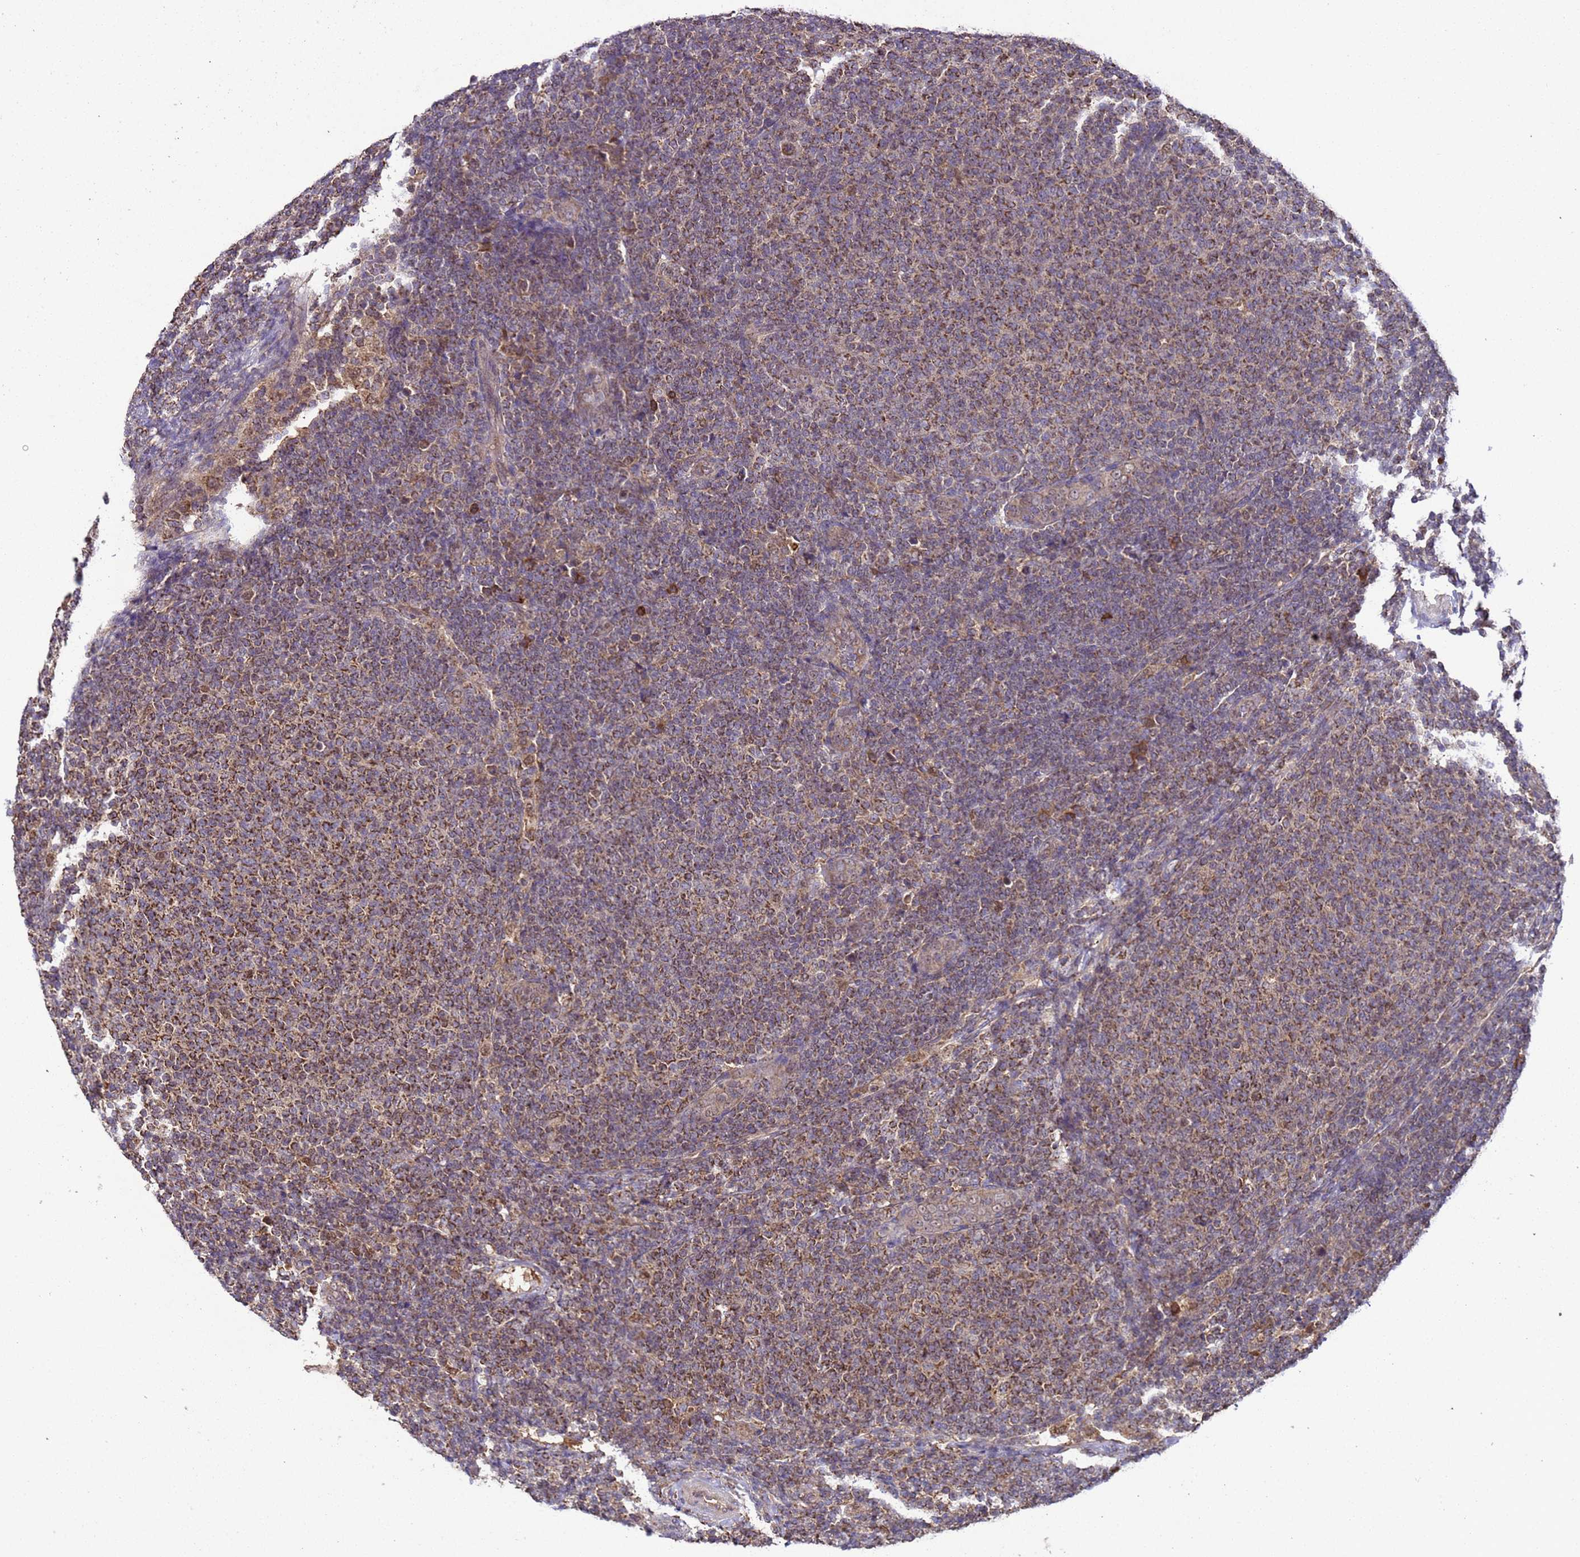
{"staining": {"intensity": "strong", "quantity": ">75%", "location": "cytoplasmic/membranous"}, "tissue": "lymphoma", "cell_type": "Tumor cells", "image_type": "cancer", "snomed": [{"axis": "morphology", "description": "Malignant lymphoma, non-Hodgkin's type, Low grade"}, {"axis": "topography", "description": "Lymph node"}], "caption": "DAB immunohistochemical staining of malignant lymphoma, non-Hodgkin's type (low-grade) exhibits strong cytoplasmic/membranous protein positivity in approximately >75% of tumor cells.", "gene": "HSPBAP1", "patient": {"sex": "male", "age": 66}}